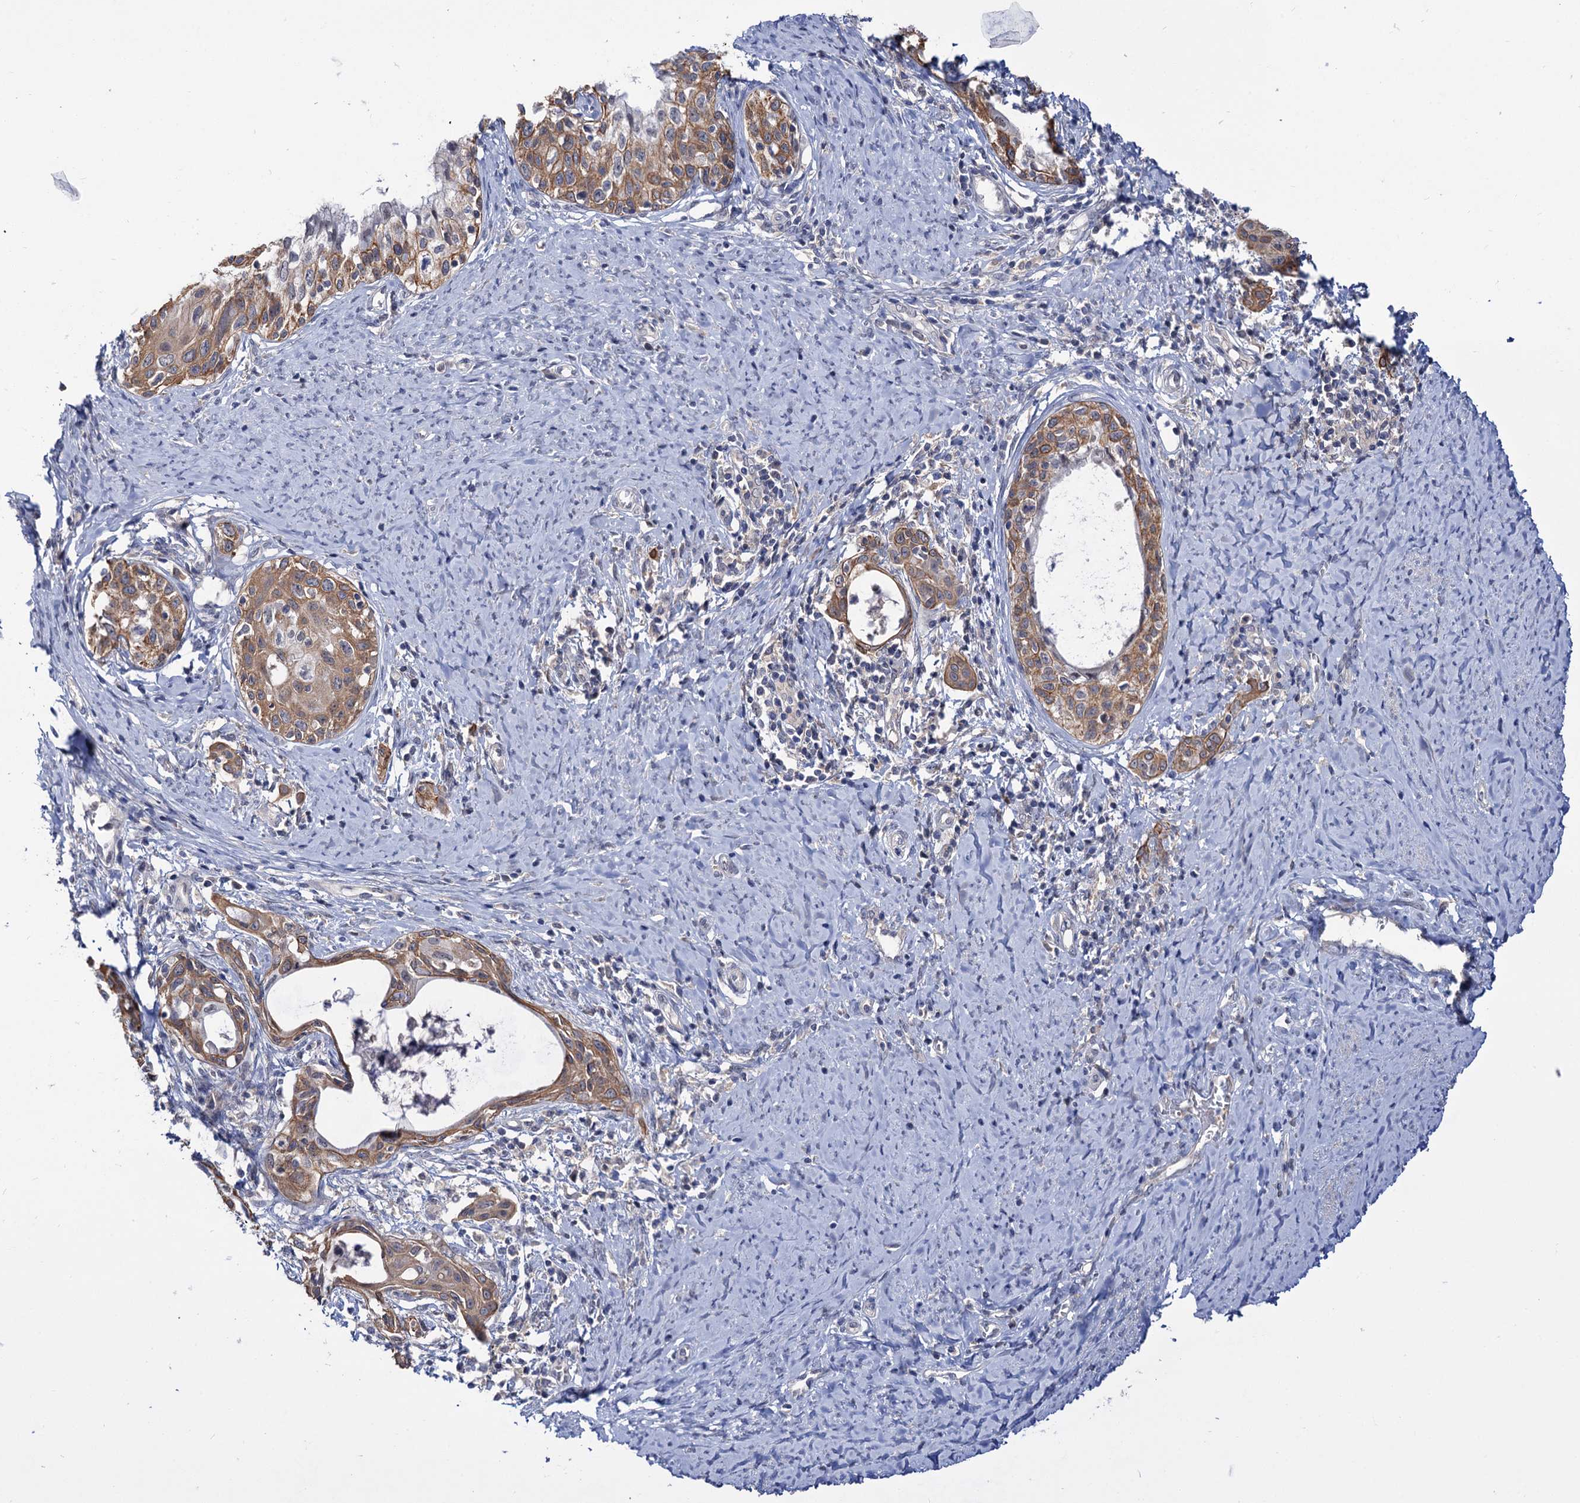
{"staining": {"intensity": "moderate", "quantity": ">75%", "location": "cytoplasmic/membranous"}, "tissue": "cervical cancer", "cell_type": "Tumor cells", "image_type": "cancer", "snomed": [{"axis": "morphology", "description": "Squamous cell carcinoma, NOS"}, {"axis": "morphology", "description": "Adenocarcinoma, NOS"}, {"axis": "topography", "description": "Cervix"}], "caption": "This histopathology image demonstrates cervical cancer (squamous cell carcinoma) stained with IHC to label a protein in brown. The cytoplasmic/membranous of tumor cells show moderate positivity for the protein. Nuclei are counter-stained blue.", "gene": "NEK10", "patient": {"sex": "female", "age": 52}}